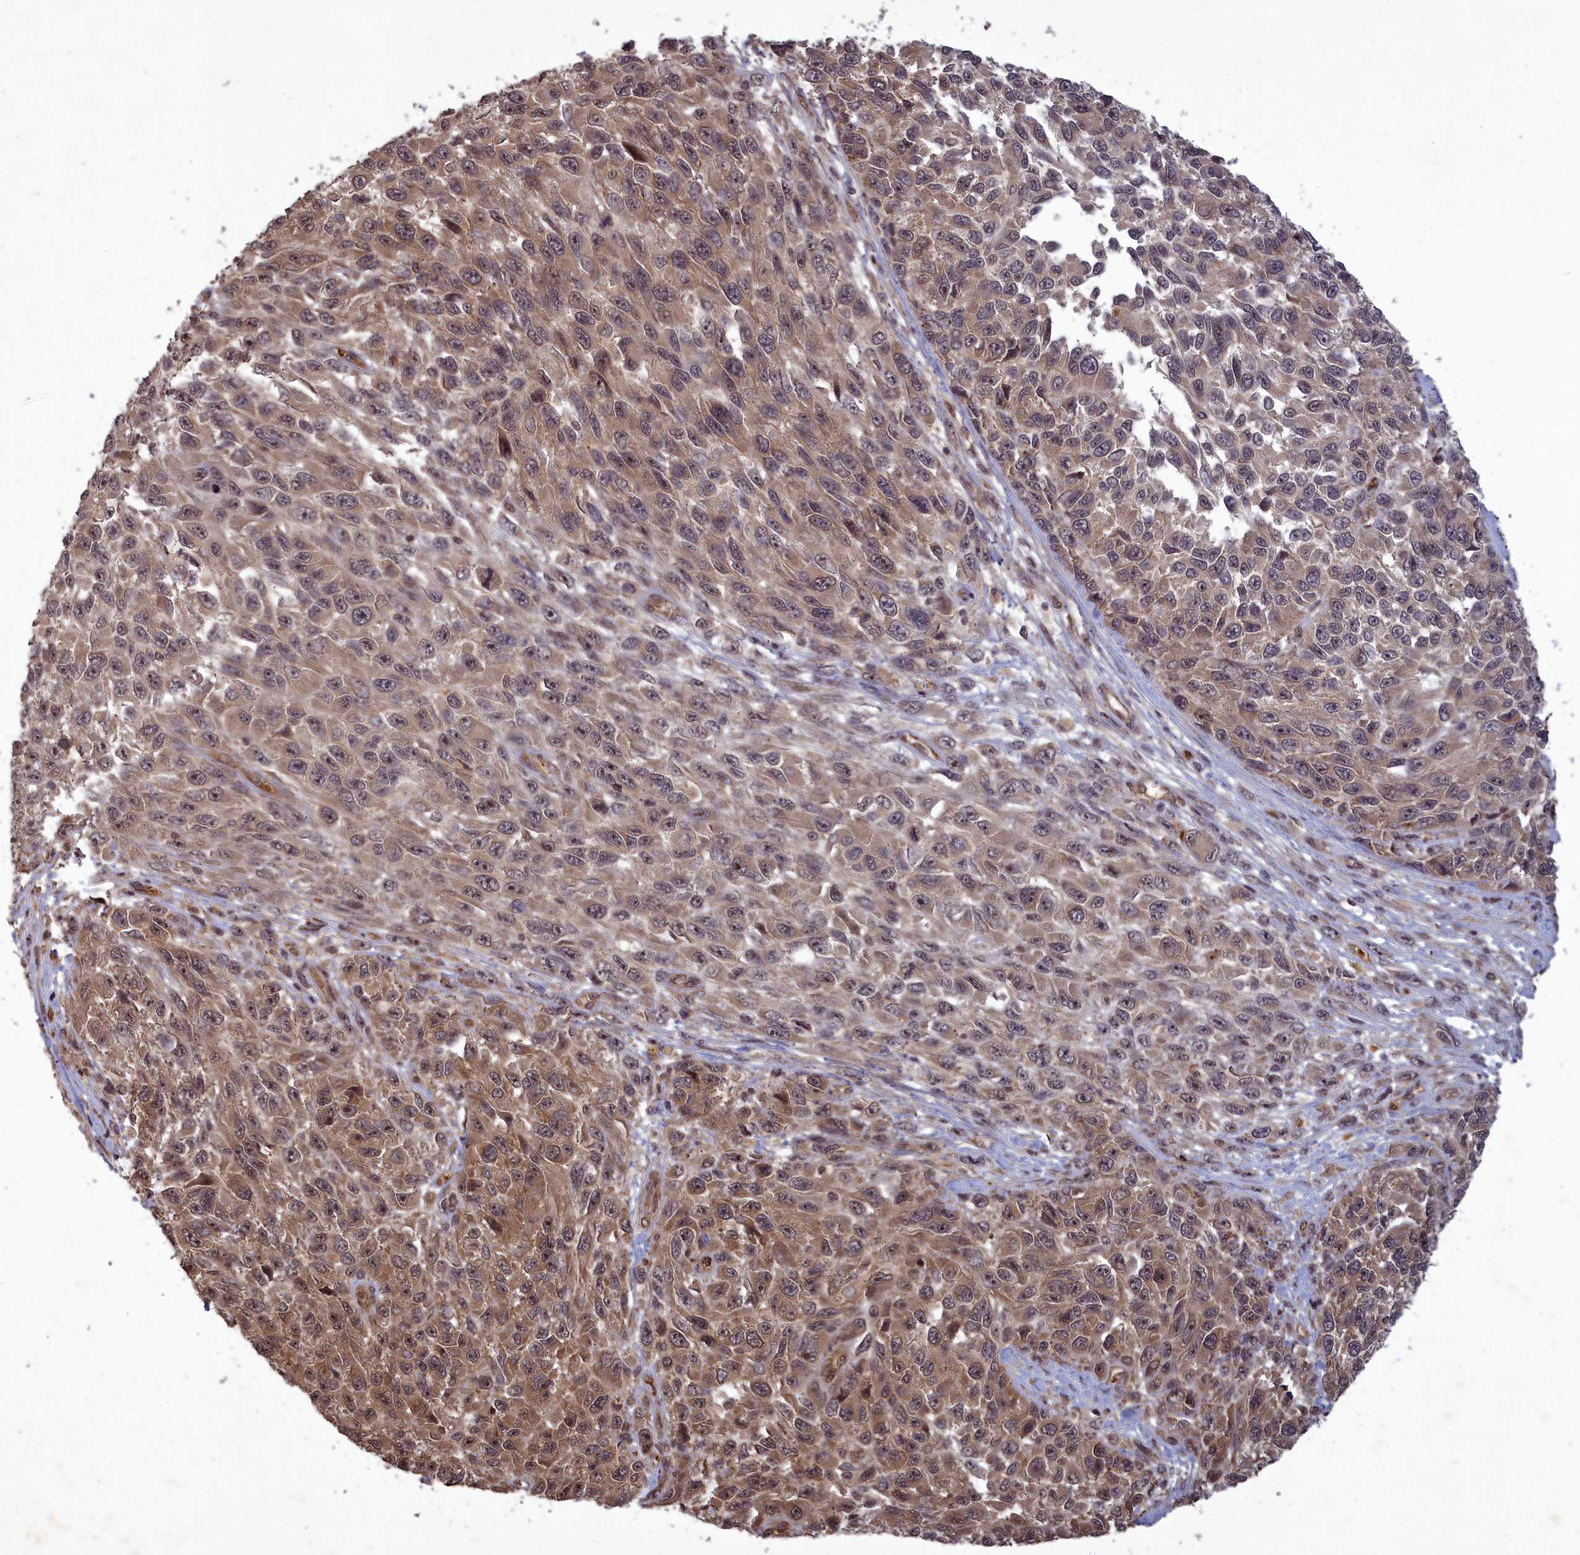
{"staining": {"intensity": "weak", "quantity": ">75%", "location": "cytoplasmic/membranous"}, "tissue": "melanoma", "cell_type": "Tumor cells", "image_type": "cancer", "snomed": [{"axis": "morphology", "description": "Normal tissue, NOS"}, {"axis": "morphology", "description": "Malignant melanoma, NOS"}, {"axis": "topography", "description": "Skin"}], "caption": "Immunohistochemical staining of melanoma displays low levels of weak cytoplasmic/membranous protein positivity in approximately >75% of tumor cells.", "gene": "SRMS", "patient": {"sex": "female", "age": 96}}